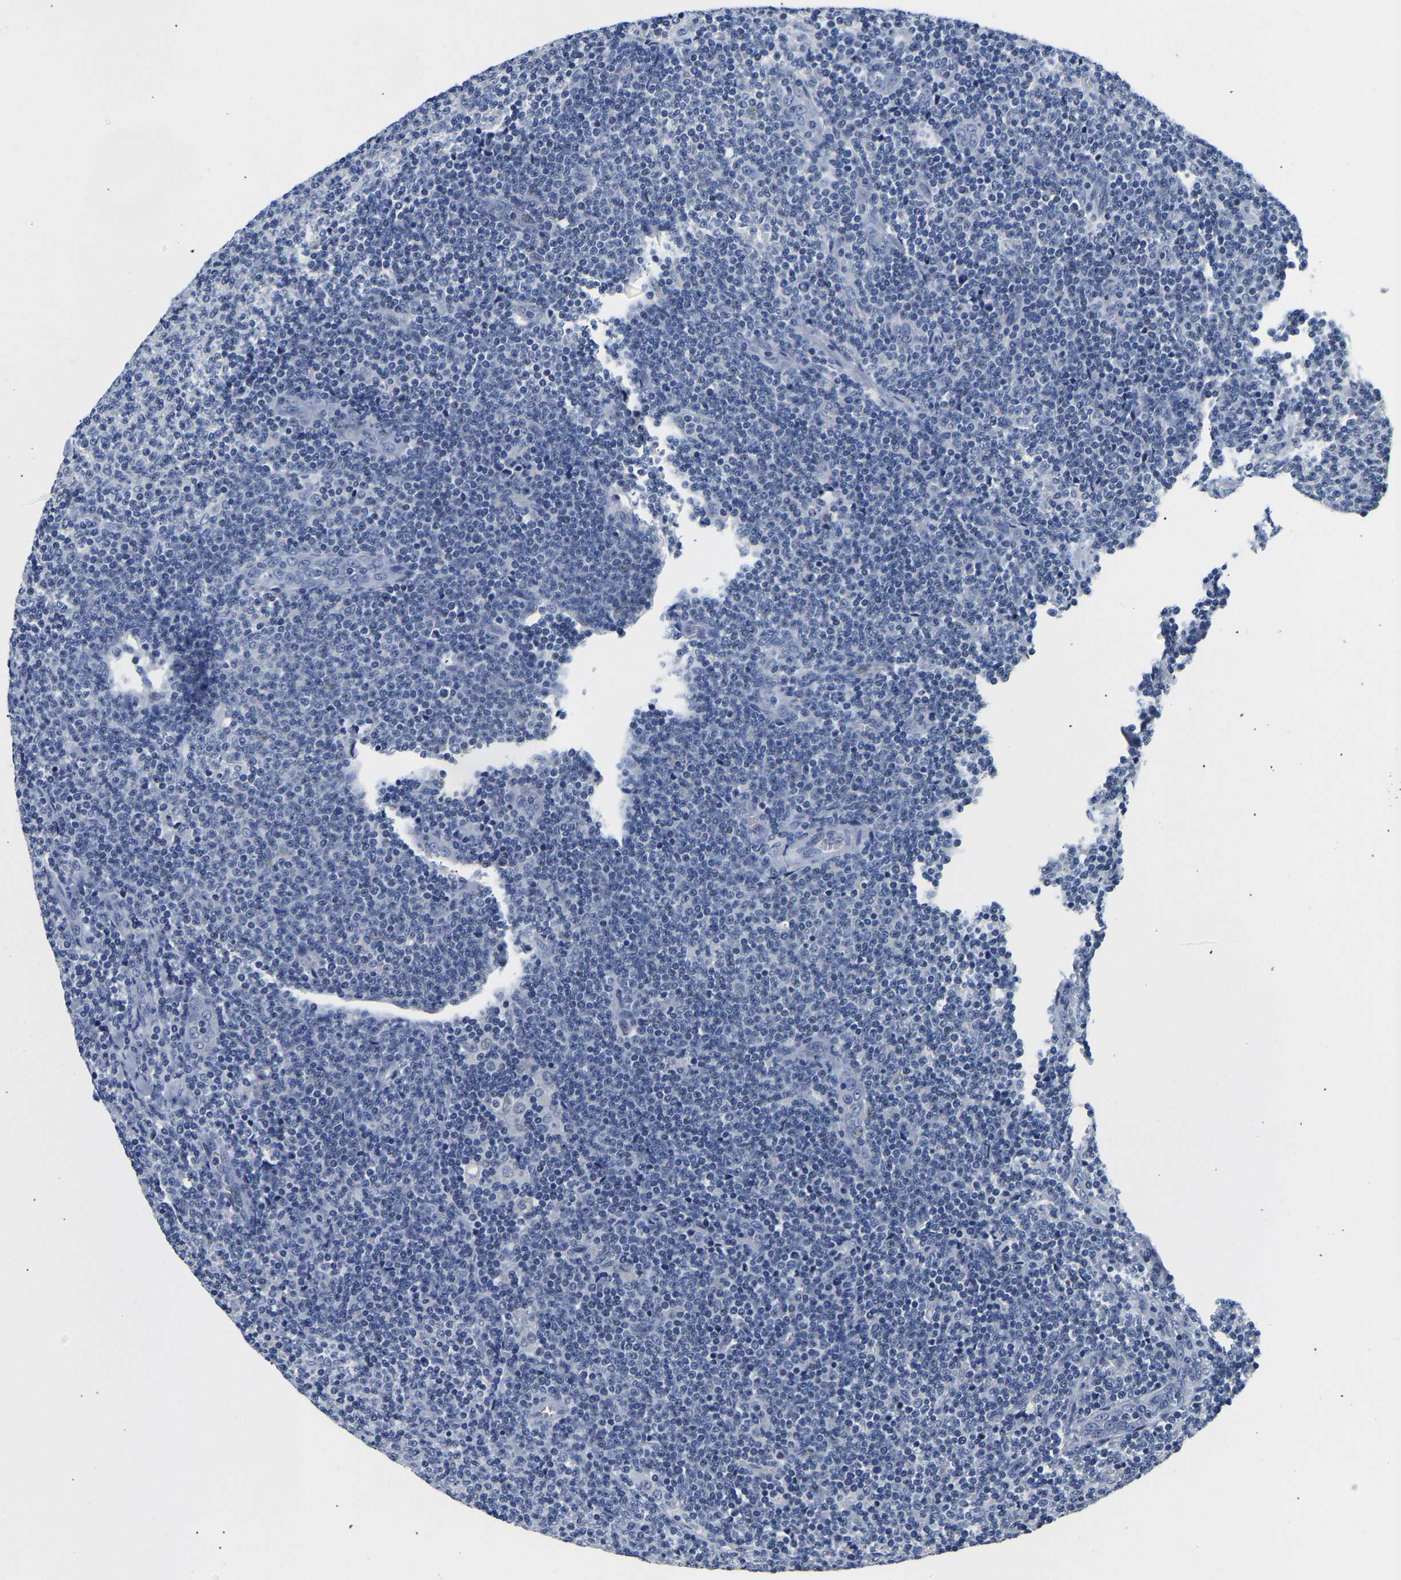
{"staining": {"intensity": "negative", "quantity": "none", "location": "none"}, "tissue": "lymphoma", "cell_type": "Tumor cells", "image_type": "cancer", "snomed": [{"axis": "morphology", "description": "Malignant lymphoma, non-Hodgkin's type, Low grade"}, {"axis": "topography", "description": "Lymph node"}], "caption": "Immunohistochemistry (IHC) photomicrograph of neoplastic tissue: lymphoma stained with DAB exhibits no significant protein staining in tumor cells.", "gene": "PCK2", "patient": {"sex": "male", "age": 66}}